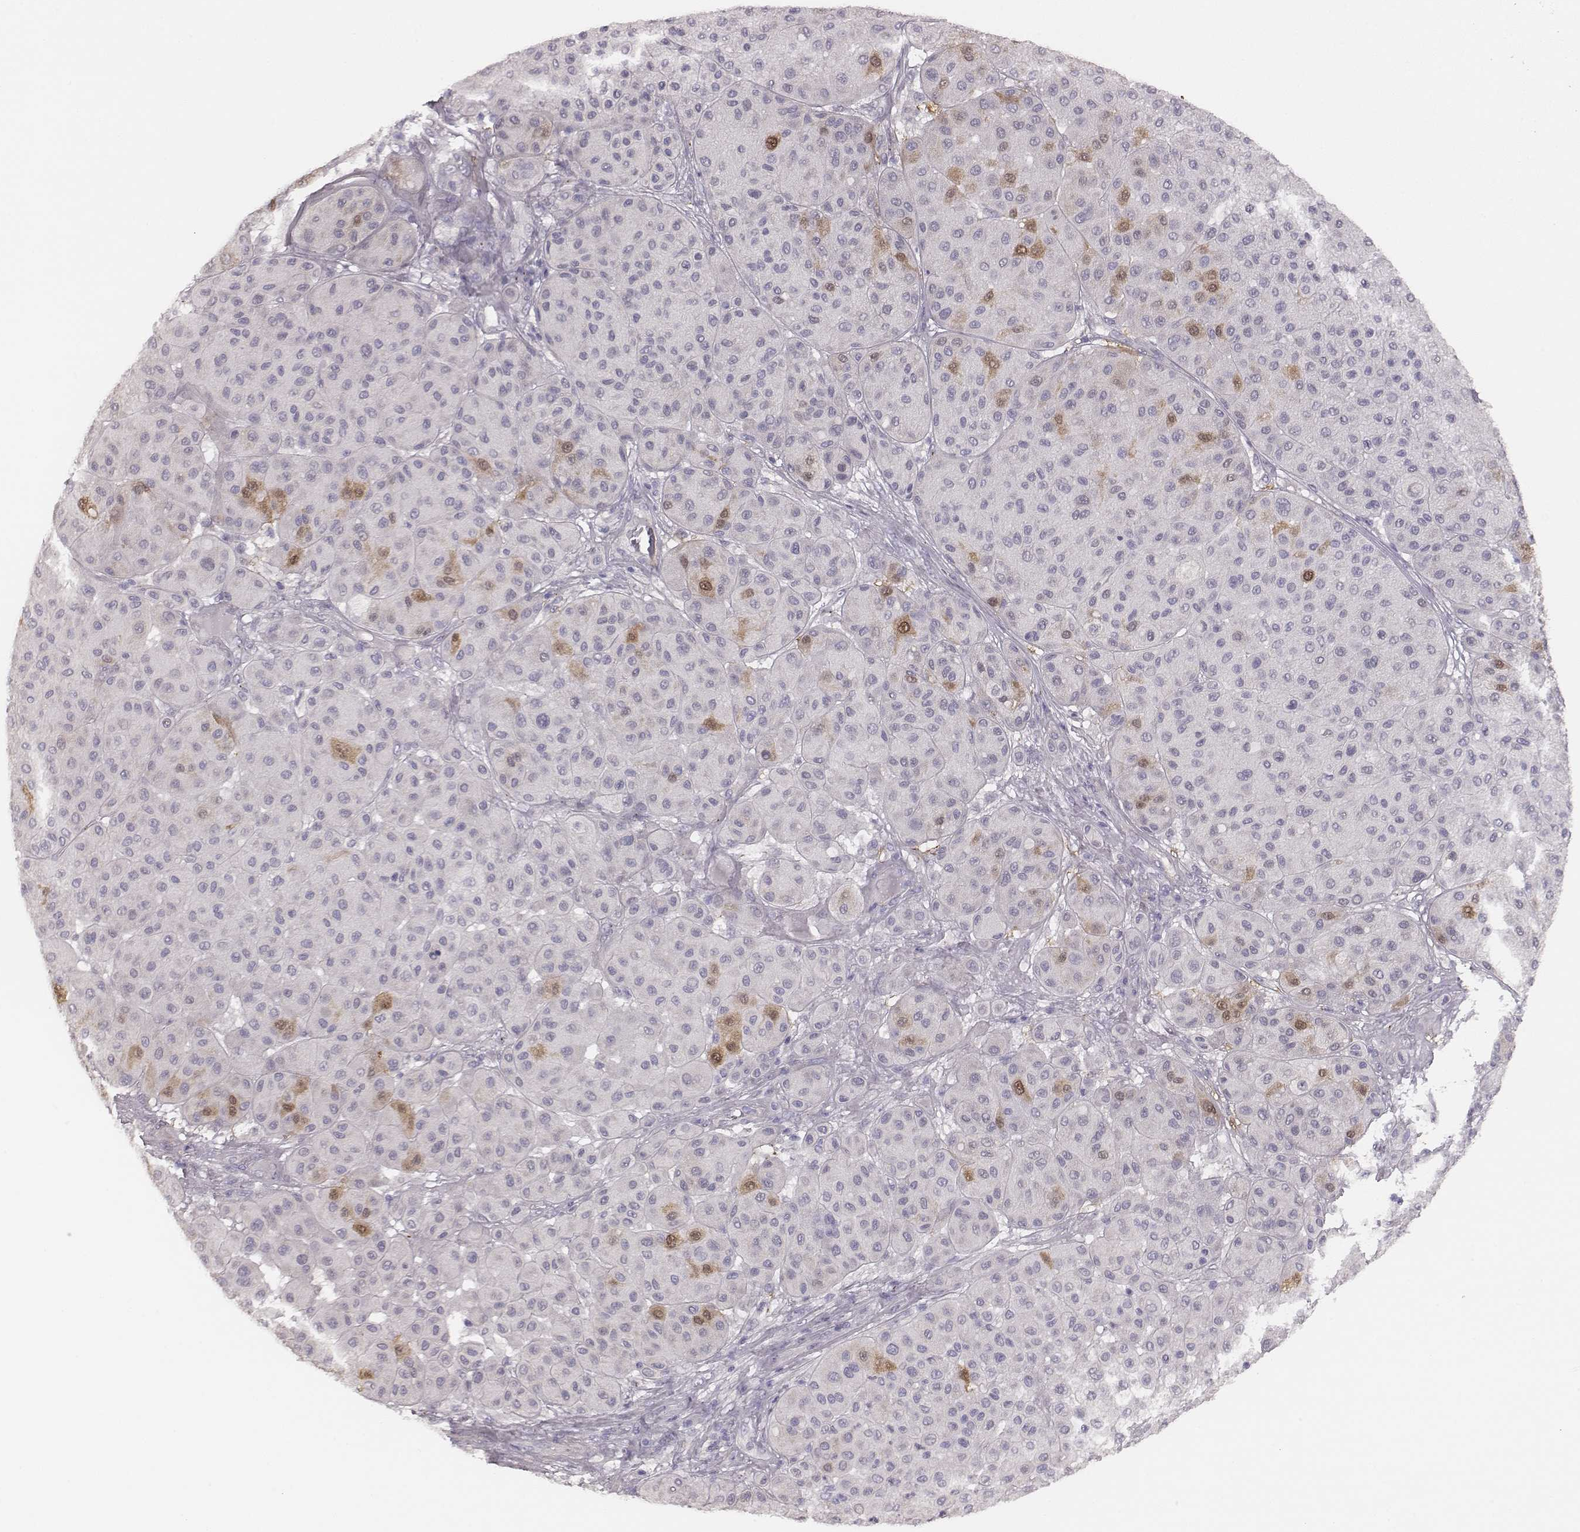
{"staining": {"intensity": "negative", "quantity": "none", "location": "none"}, "tissue": "melanoma", "cell_type": "Tumor cells", "image_type": "cancer", "snomed": [{"axis": "morphology", "description": "Malignant melanoma, Metastatic site"}, {"axis": "topography", "description": "Smooth muscle"}], "caption": "A micrograph of malignant melanoma (metastatic site) stained for a protein demonstrates no brown staining in tumor cells.", "gene": "PBK", "patient": {"sex": "male", "age": 41}}